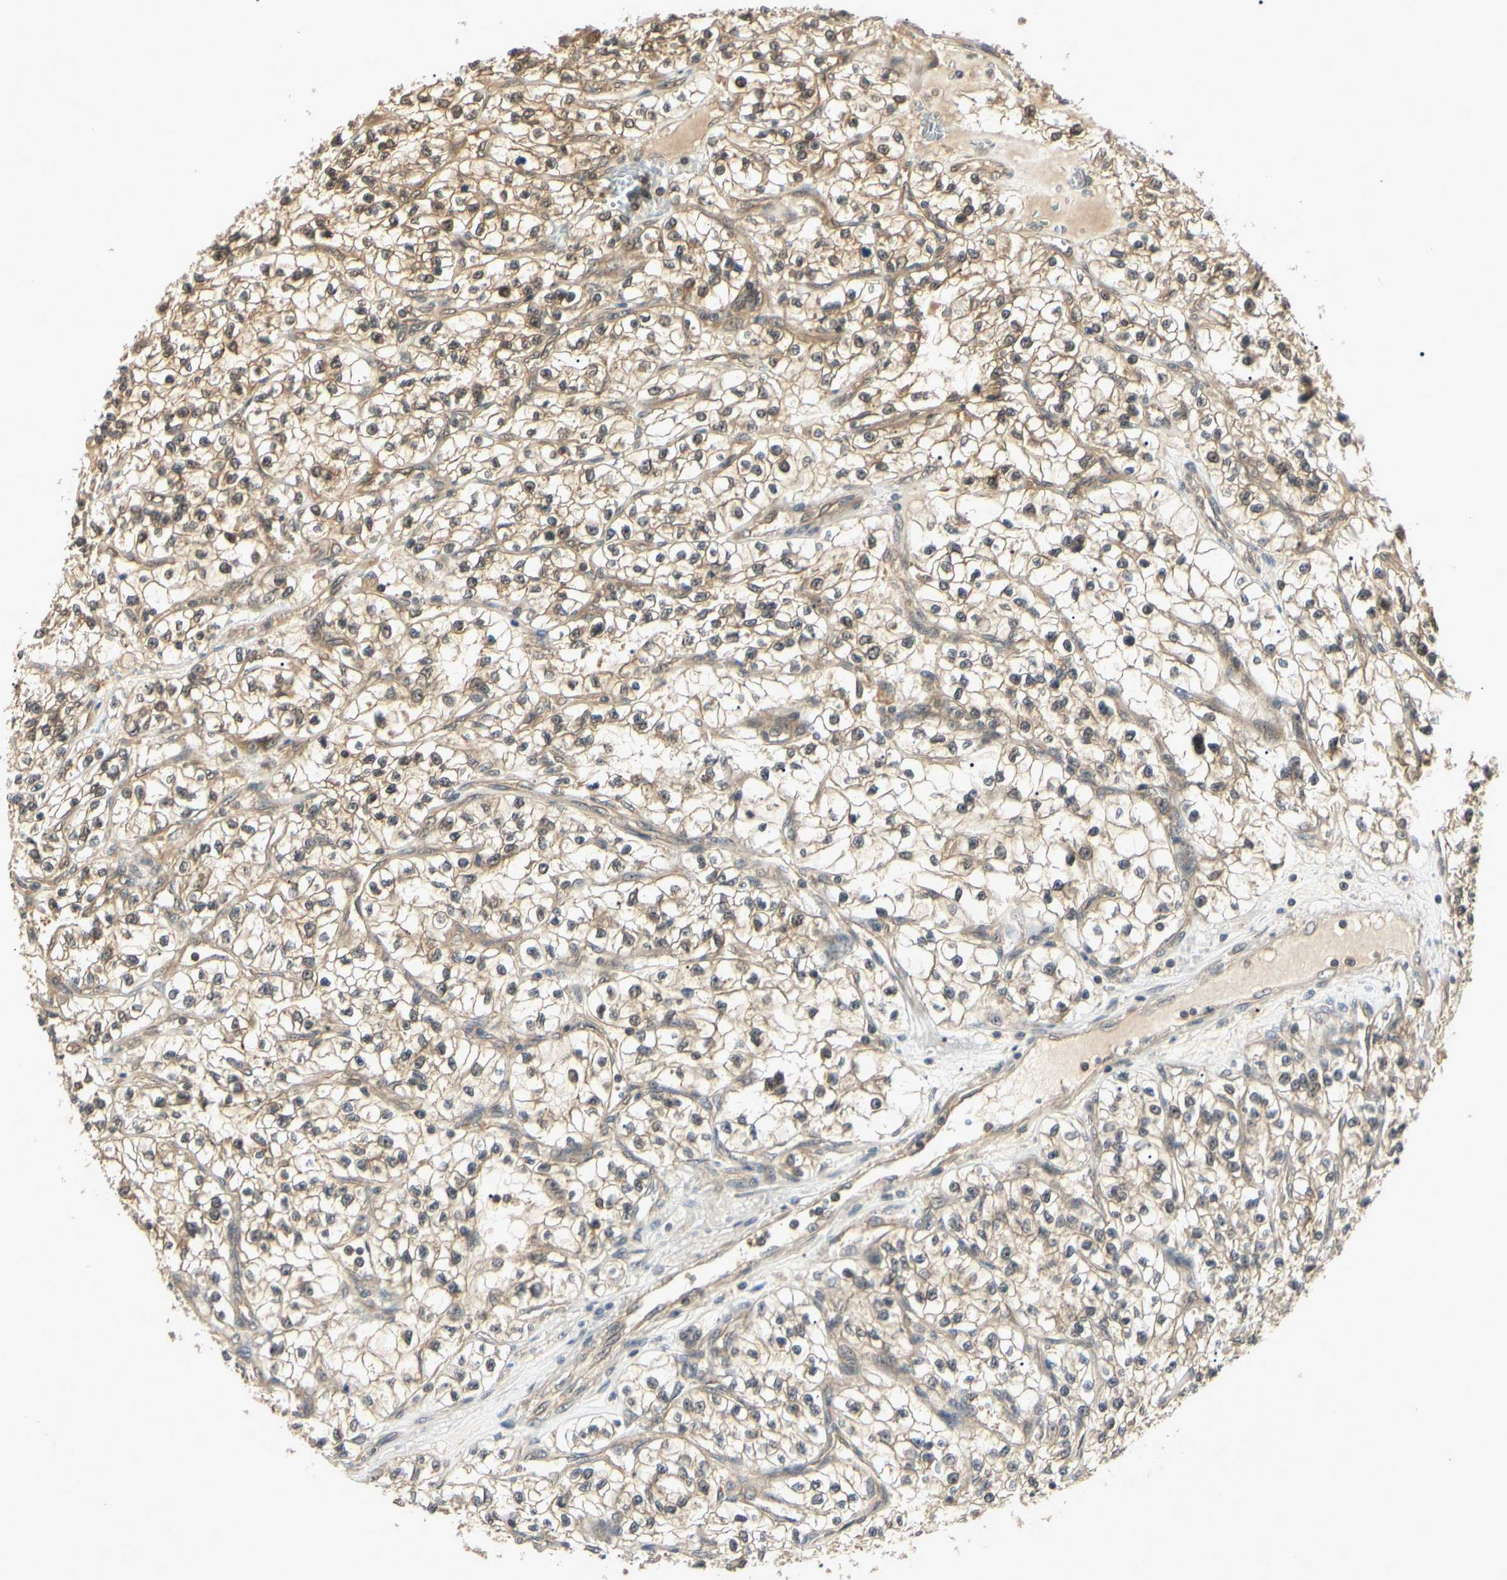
{"staining": {"intensity": "moderate", "quantity": "25%-75%", "location": "cytoplasmic/membranous,nuclear"}, "tissue": "renal cancer", "cell_type": "Tumor cells", "image_type": "cancer", "snomed": [{"axis": "morphology", "description": "Adenocarcinoma, NOS"}, {"axis": "topography", "description": "Kidney"}], "caption": "Immunohistochemistry of human renal cancer (adenocarcinoma) shows medium levels of moderate cytoplasmic/membranous and nuclear positivity in approximately 25%-75% of tumor cells.", "gene": "UBE2Z", "patient": {"sex": "female", "age": 57}}